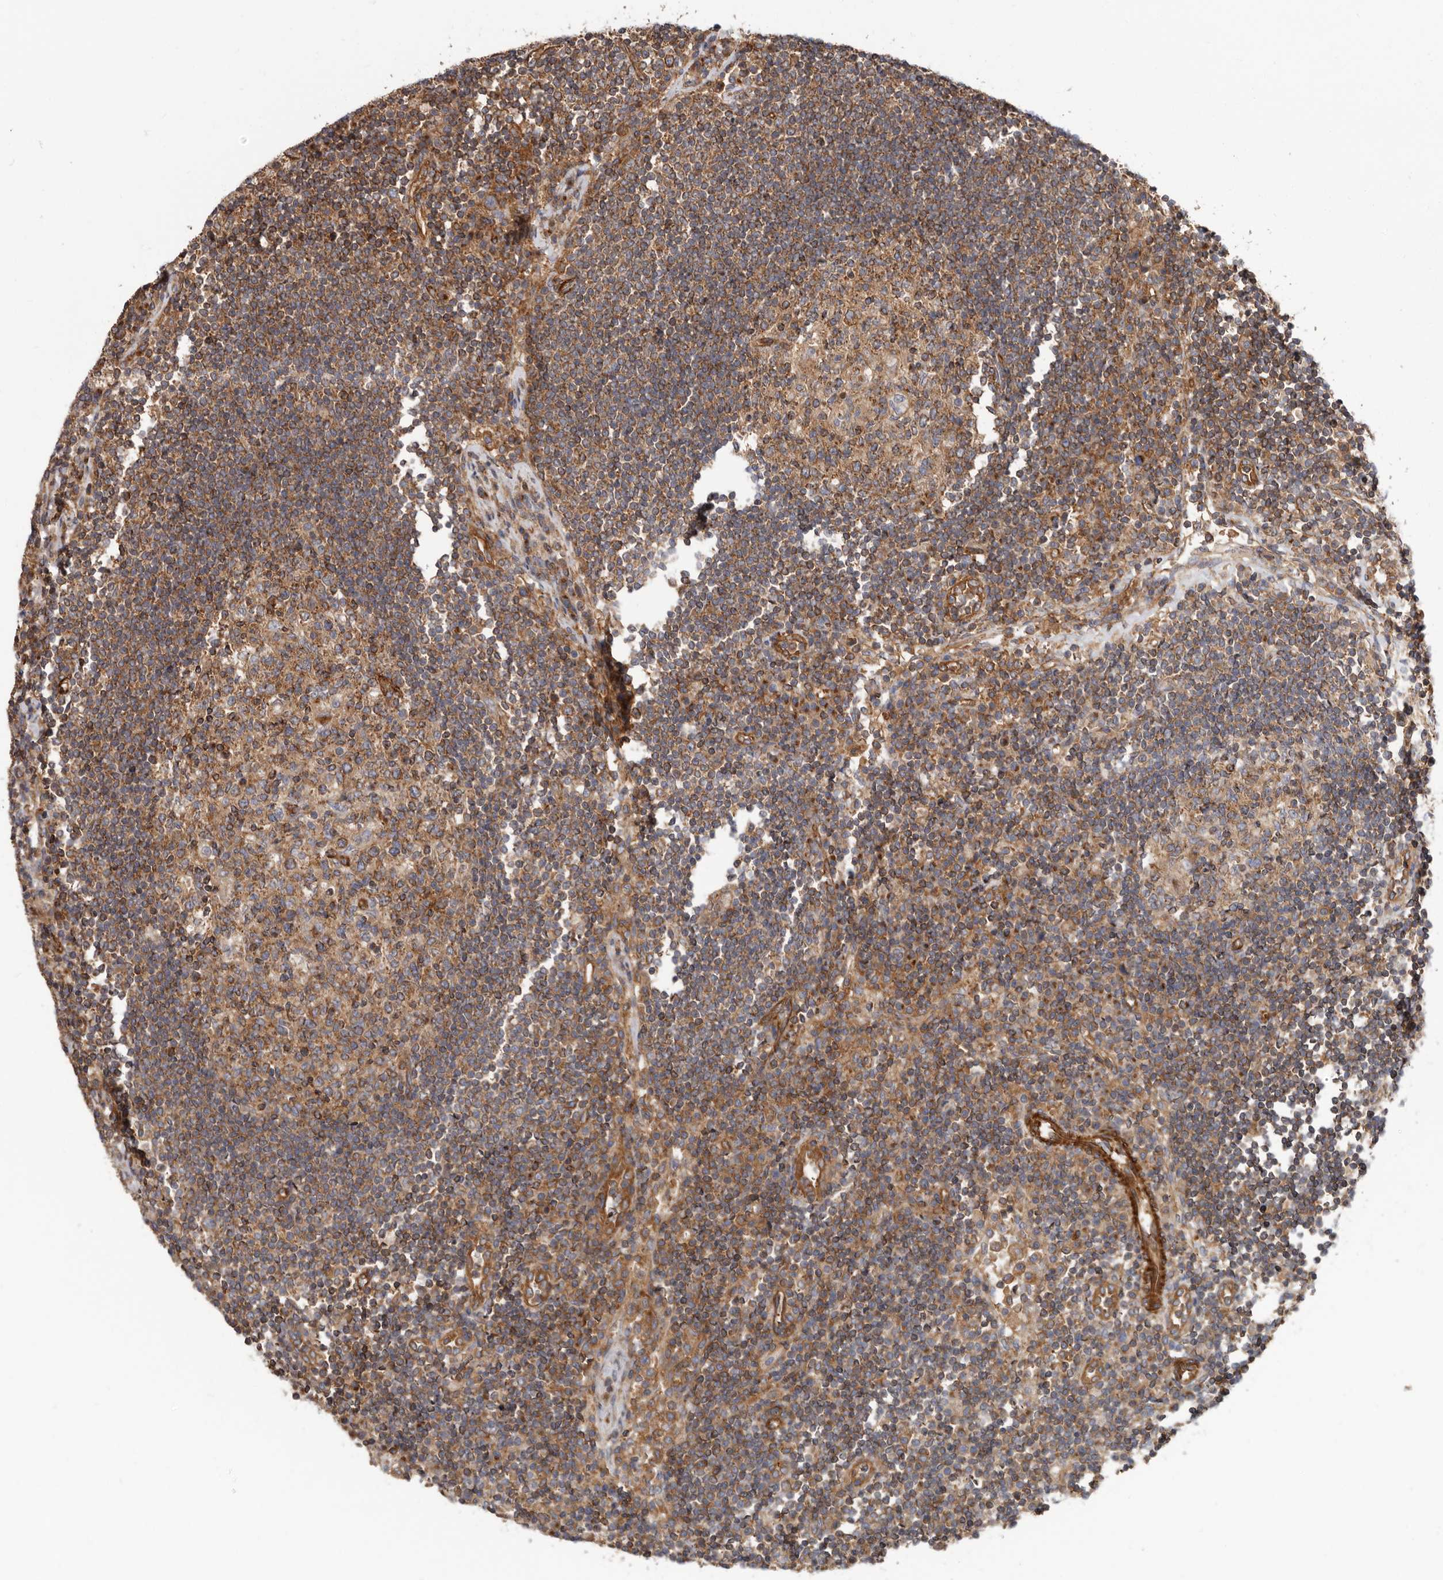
{"staining": {"intensity": "moderate", "quantity": ">75%", "location": "cytoplasmic/membranous"}, "tissue": "lymph node", "cell_type": "Germinal center cells", "image_type": "normal", "snomed": [{"axis": "morphology", "description": "Normal tissue, NOS"}, {"axis": "topography", "description": "Lymph node"}], "caption": "DAB immunohistochemical staining of benign lymph node demonstrates moderate cytoplasmic/membranous protein staining in about >75% of germinal center cells. (DAB IHC, brown staining for protein, blue staining for nuclei).", "gene": "TMC7", "patient": {"sex": "female", "age": 53}}